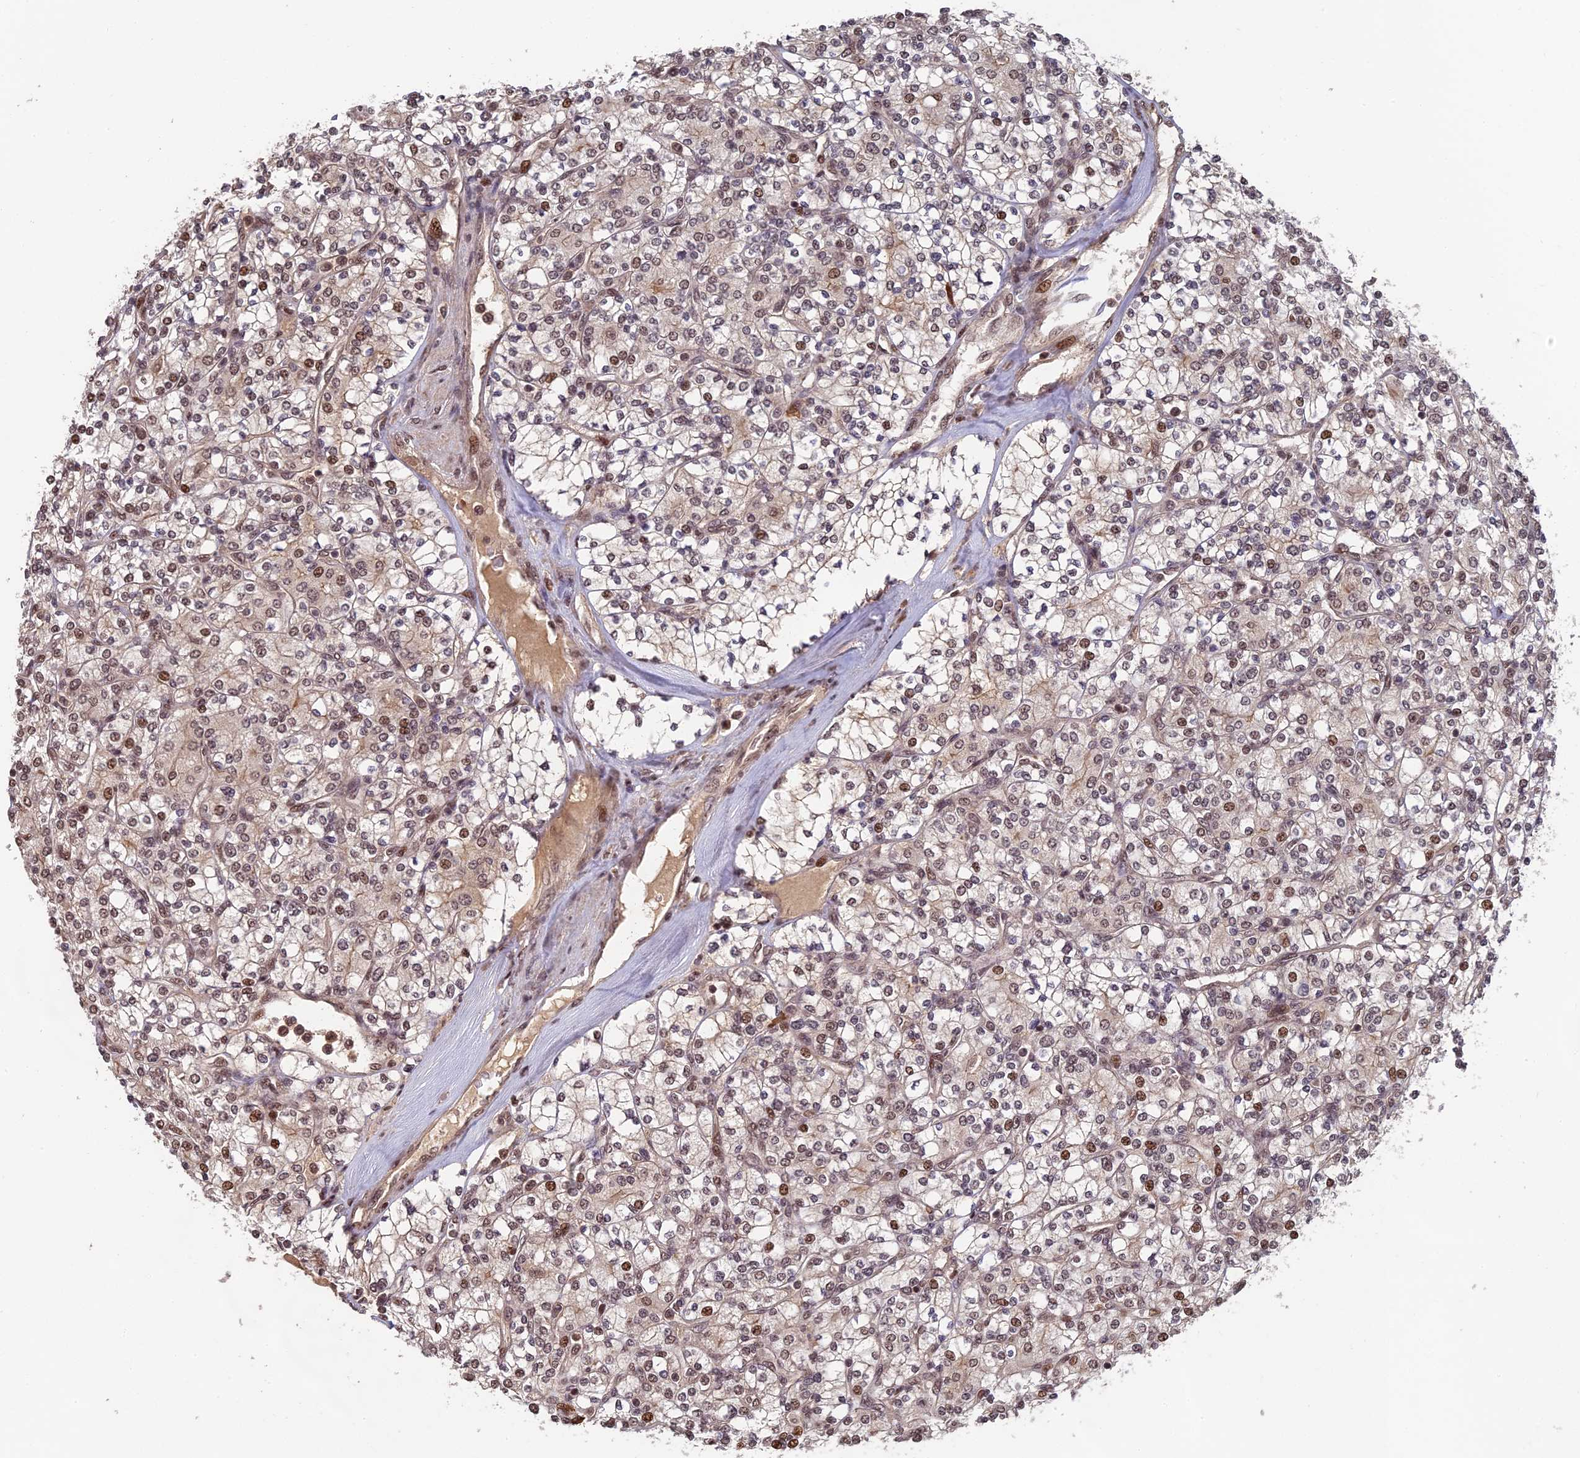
{"staining": {"intensity": "moderate", "quantity": "25%-75%", "location": "nuclear"}, "tissue": "renal cancer", "cell_type": "Tumor cells", "image_type": "cancer", "snomed": [{"axis": "morphology", "description": "Adenocarcinoma, NOS"}, {"axis": "topography", "description": "Kidney"}], "caption": "Protein staining of renal adenocarcinoma tissue shows moderate nuclear positivity in about 25%-75% of tumor cells.", "gene": "OSBPL1A", "patient": {"sex": "male", "age": 77}}